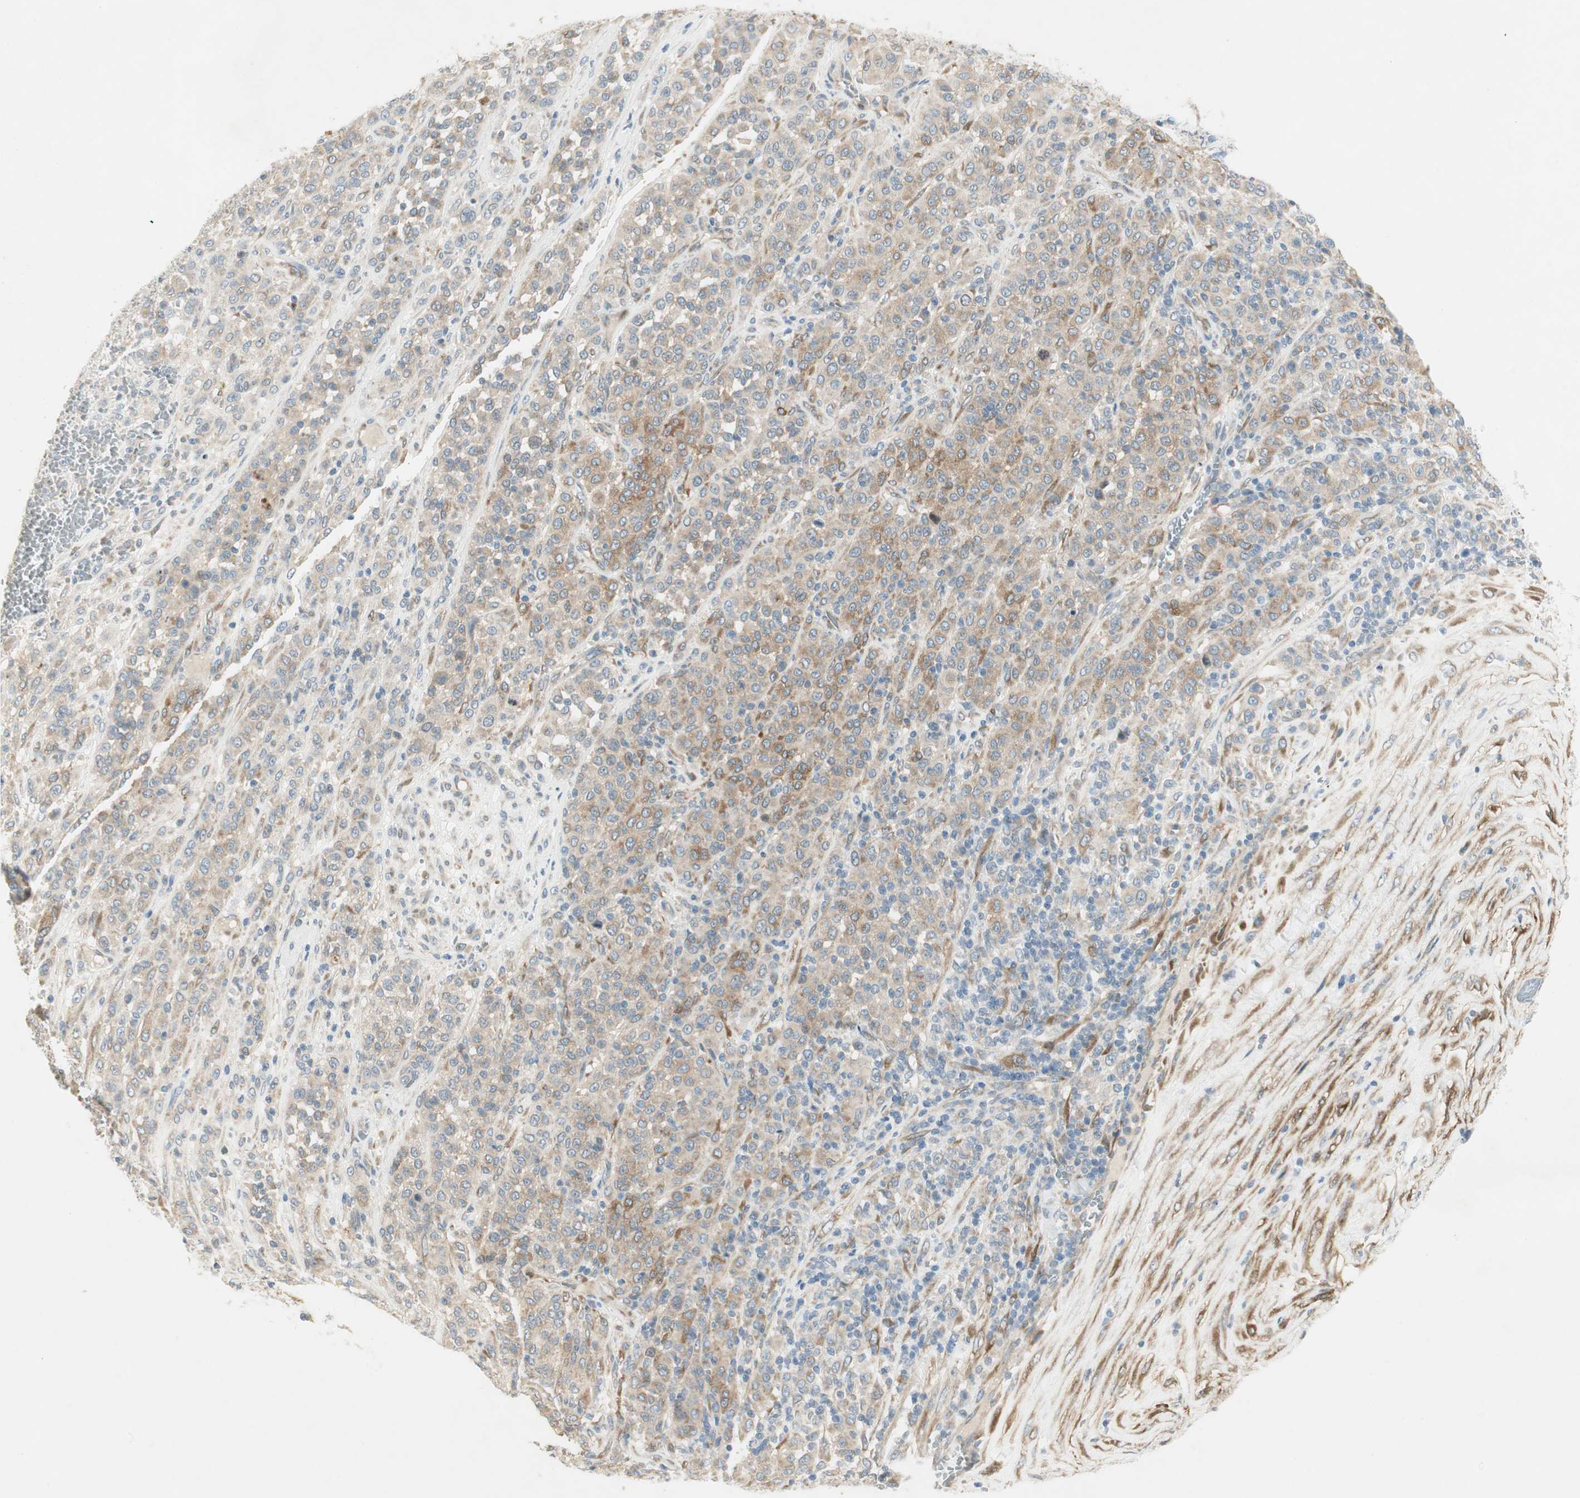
{"staining": {"intensity": "moderate", "quantity": "25%-75%", "location": "cytoplasmic/membranous"}, "tissue": "melanoma", "cell_type": "Tumor cells", "image_type": "cancer", "snomed": [{"axis": "morphology", "description": "Malignant melanoma, Metastatic site"}, {"axis": "topography", "description": "Pancreas"}], "caption": "Tumor cells exhibit moderate cytoplasmic/membranous staining in about 25%-75% of cells in melanoma. (IHC, brightfield microscopy, high magnification).", "gene": "STON1-GTF2A1L", "patient": {"sex": "female", "age": 30}}